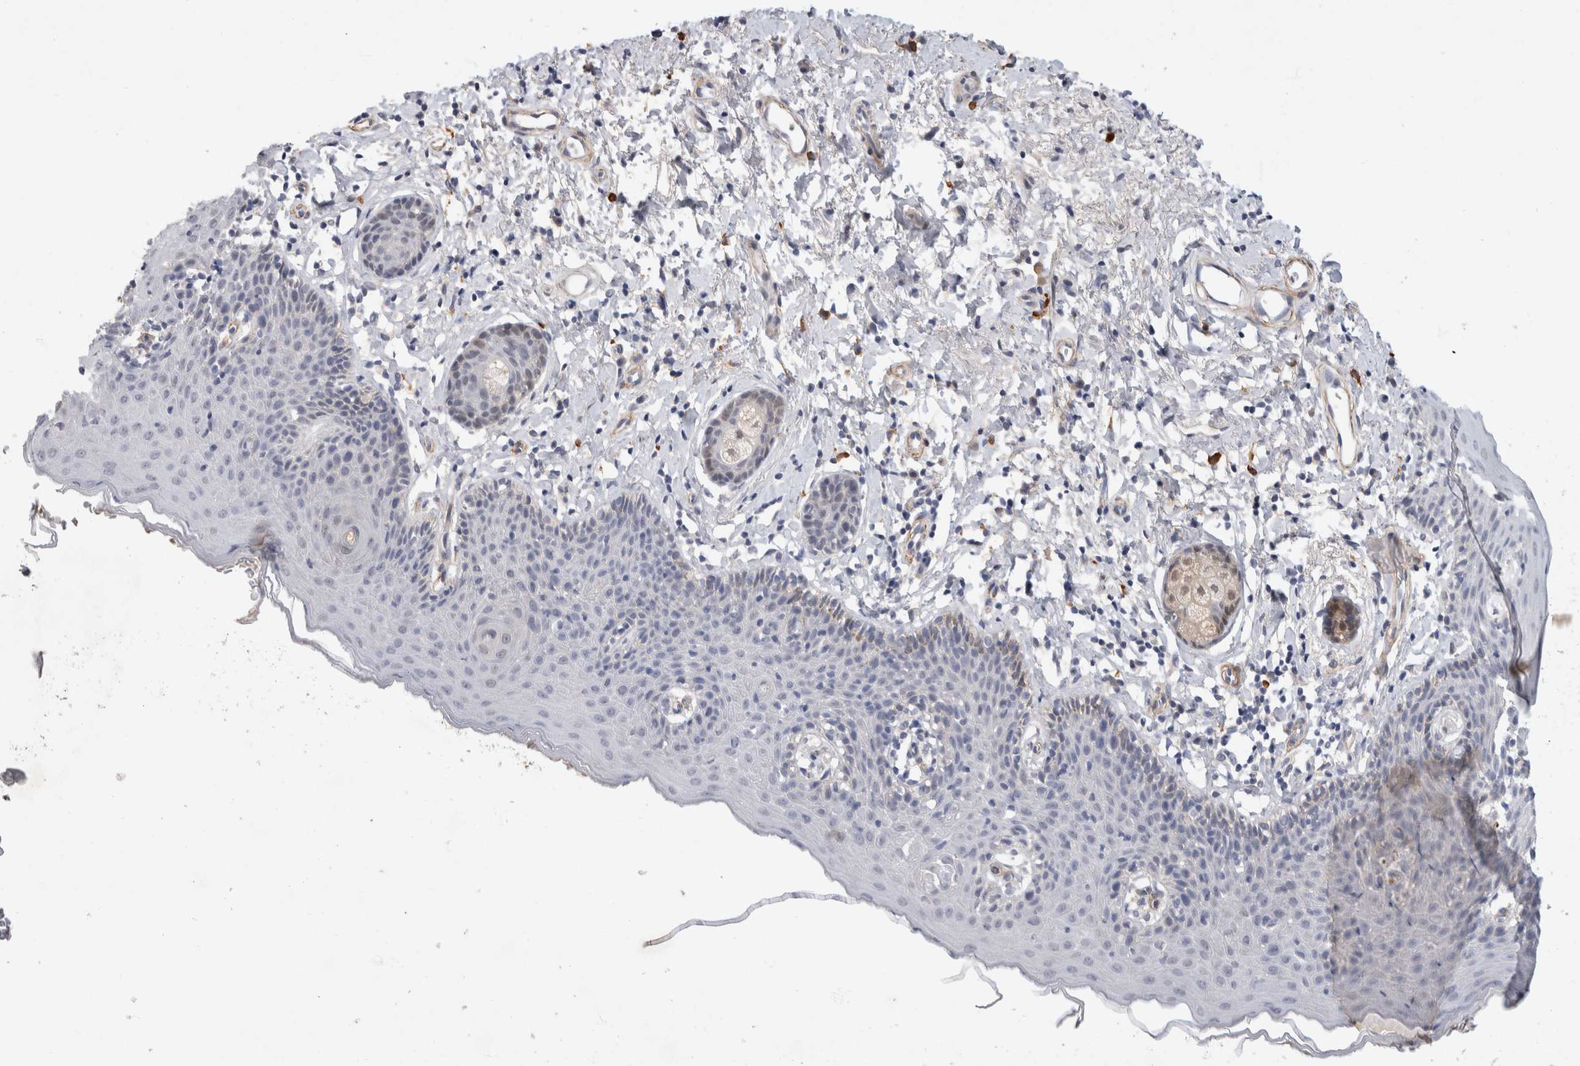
{"staining": {"intensity": "negative", "quantity": "none", "location": "none"}, "tissue": "skin", "cell_type": "Epidermal cells", "image_type": "normal", "snomed": [{"axis": "morphology", "description": "Normal tissue, NOS"}, {"axis": "topography", "description": "Vulva"}], "caption": "Immunohistochemical staining of unremarkable skin demonstrates no significant staining in epidermal cells.", "gene": "PGM1", "patient": {"sex": "female", "age": 66}}